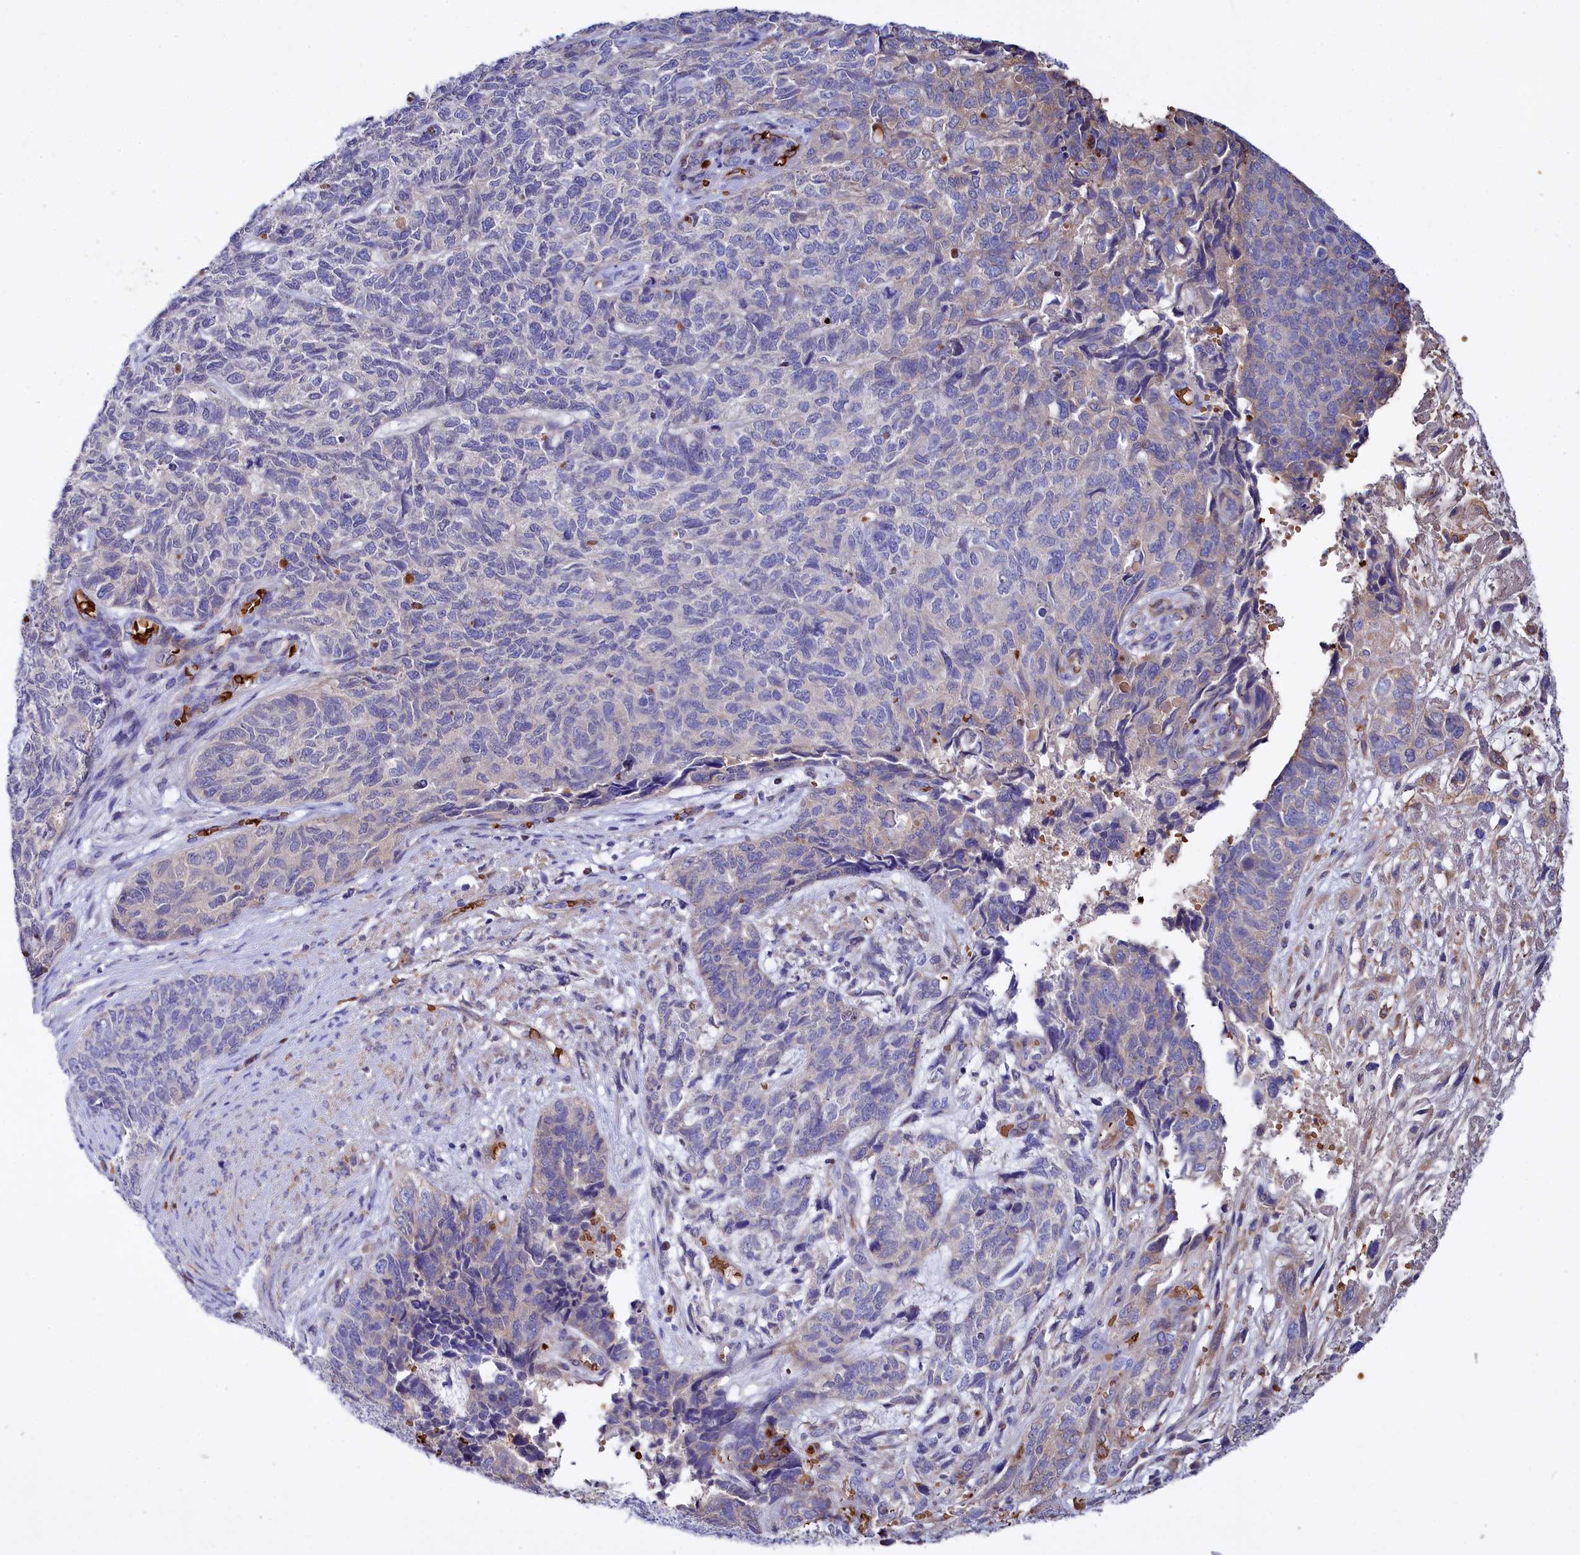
{"staining": {"intensity": "weak", "quantity": "<25%", "location": "cytoplasmic/membranous"}, "tissue": "cervical cancer", "cell_type": "Tumor cells", "image_type": "cancer", "snomed": [{"axis": "morphology", "description": "Squamous cell carcinoma, NOS"}, {"axis": "topography", "description": "Cervix"}], "caption": "An immunohistochemistry (IHC) image of cervical squamous cell carcinoma is shown. There is no staining in tumor cells of cervical squamous cell carcinoma.", "gene": "RPUSD3", "patient": {"sex": "female", "age": 63}}